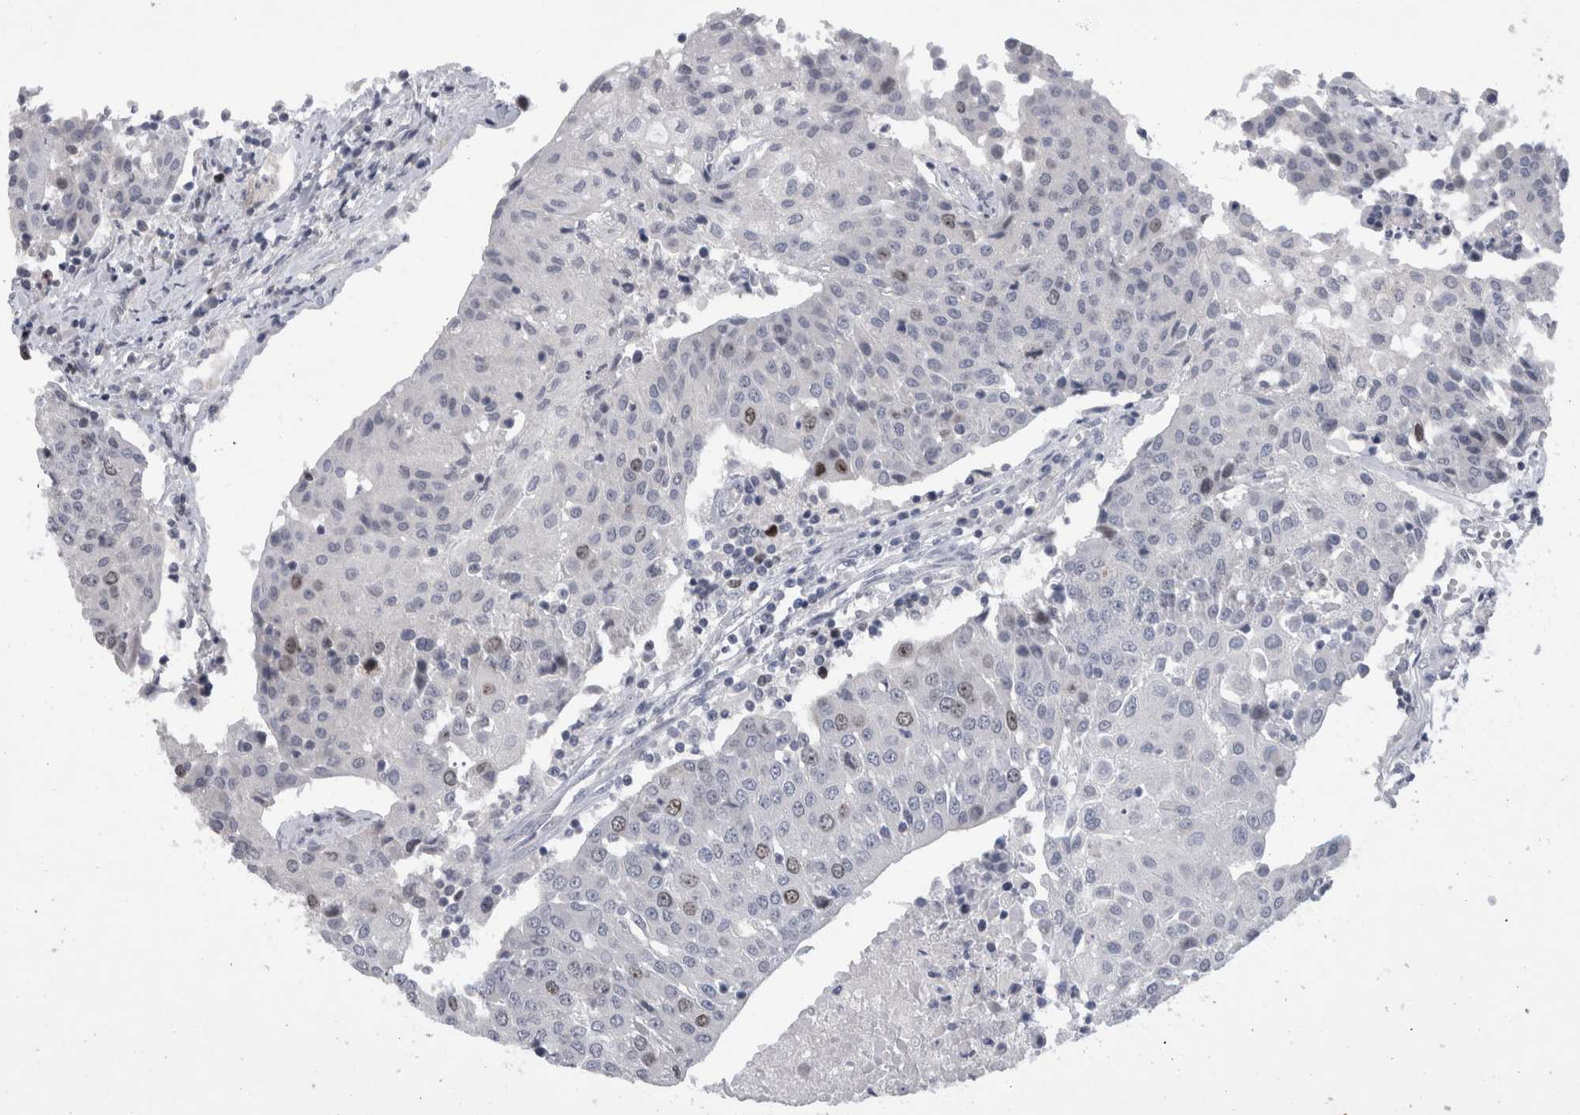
{"staining": {"intensity": "weak", "quantity": "<25%", "location": "nuclear"}, "tissue": "urothelial cancer", "cell_type": "Tumor cells", "image_type": "cancer", "snomed": [{"axis": "morphology", "description": "Urothelial carcinoma, High grade"}, {"axis": "topography", "description": "Urinary bladder"}], "caption": "High power microscopy image of an IHC photomicrograph of urothelial carcinoma (high-grade), revealing no significant staining in tumor cells. (DAB (3,3'-diaminobenzidine) immunohistochemistry, high magnification).", "gene": "KIF18B", "patient": {"sex": "female", "age": 85}}